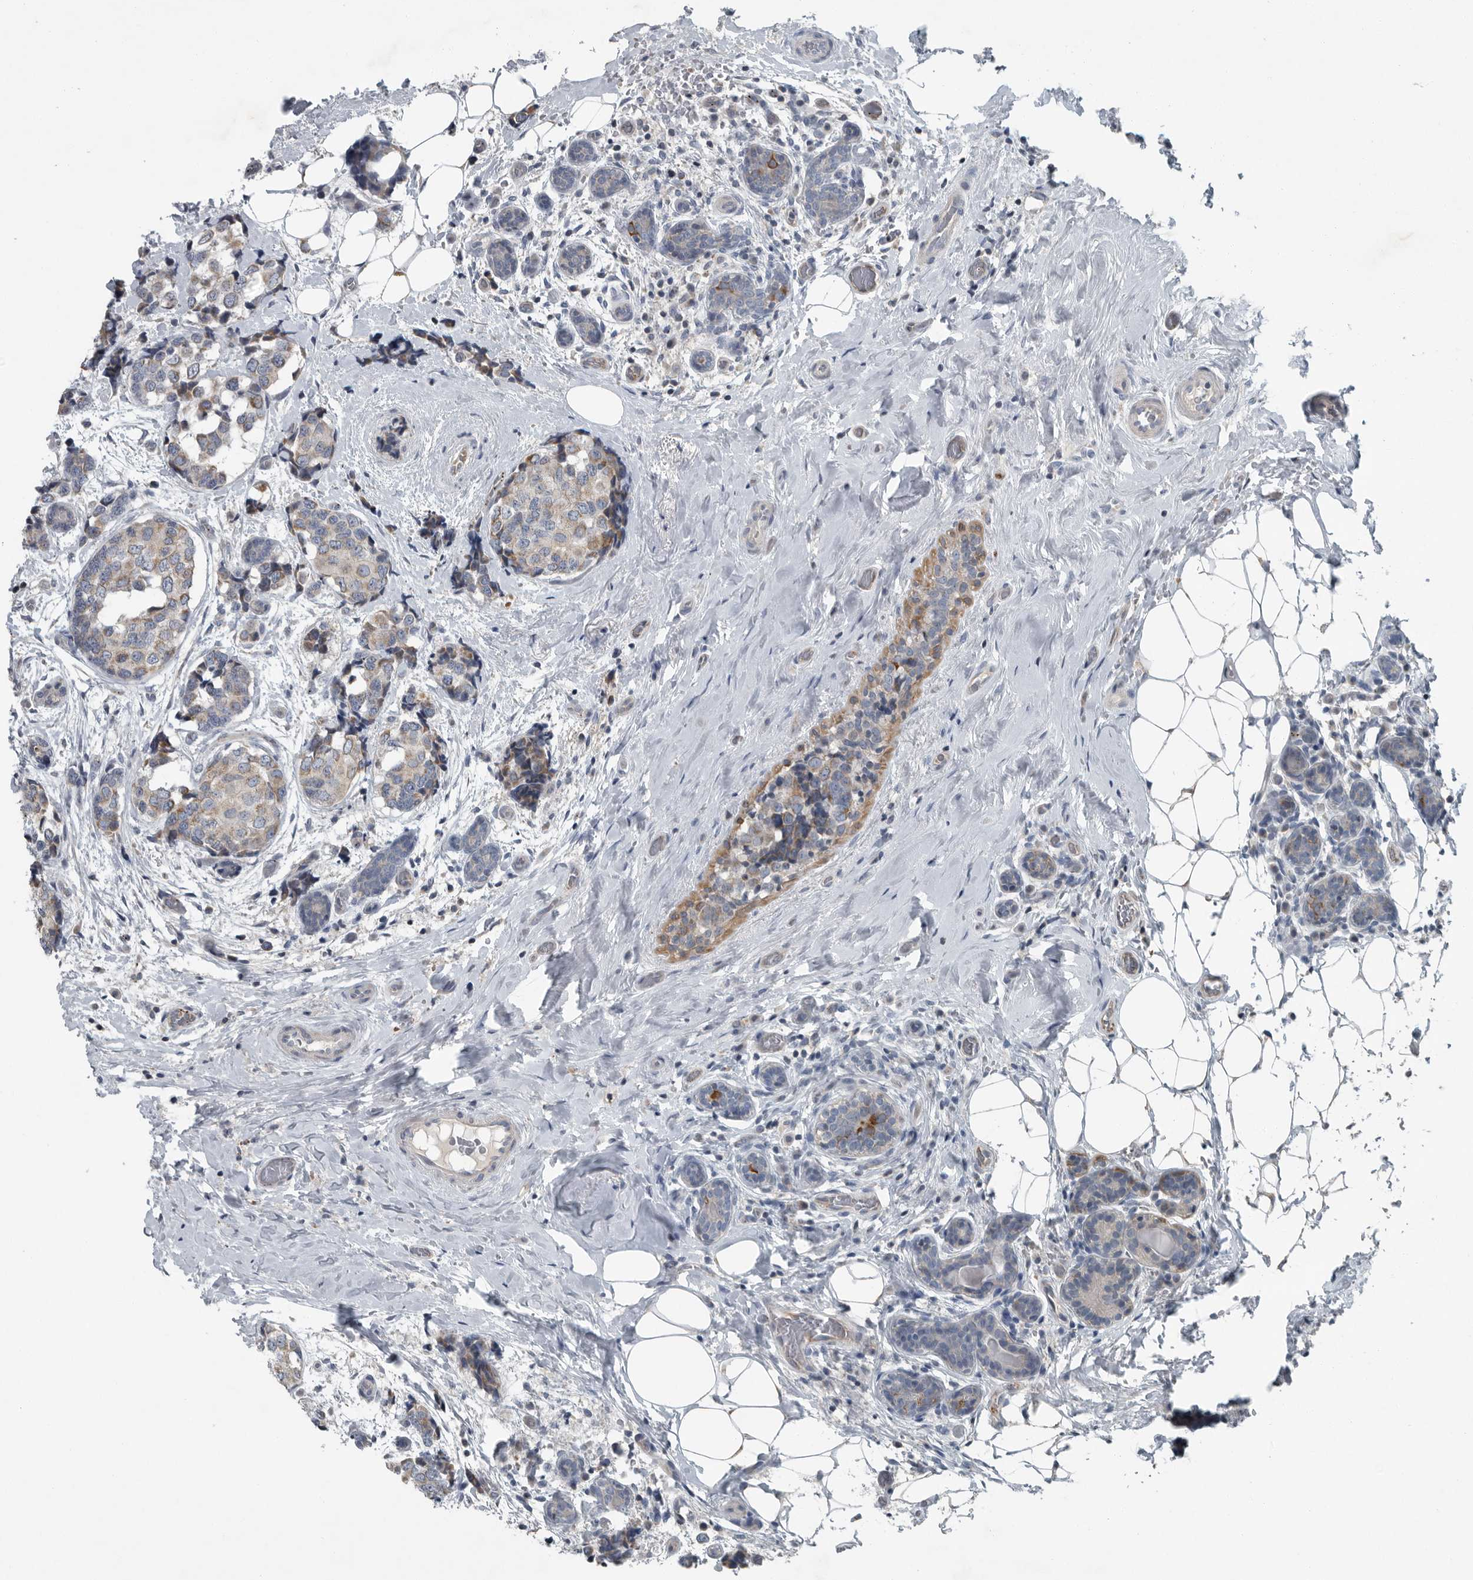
{"staining": {"intensity": "weak", "quantity": "25%-75%", "location": "cytoplasmic/membranous"}, "tissue": "breast cancer", "cell_type": "Tumor cells", "image_type": "cancer", "snomed": [{"axis": "morphology", "description": "Normal tissue, NOS"}, {"axis": "morphology", "description": "Duct carcinoma"}, {"axis": "topography", "description": "Breast"}], "caption": "Breast invasive ductal carcinoma stained with immunohistochemistry demonstrates weak cytoplasmic/membranous expression in approximately 25%-75% of tumor cells.", "gene": "MPP3", "patient": {"sex": "female", "age": 43}}